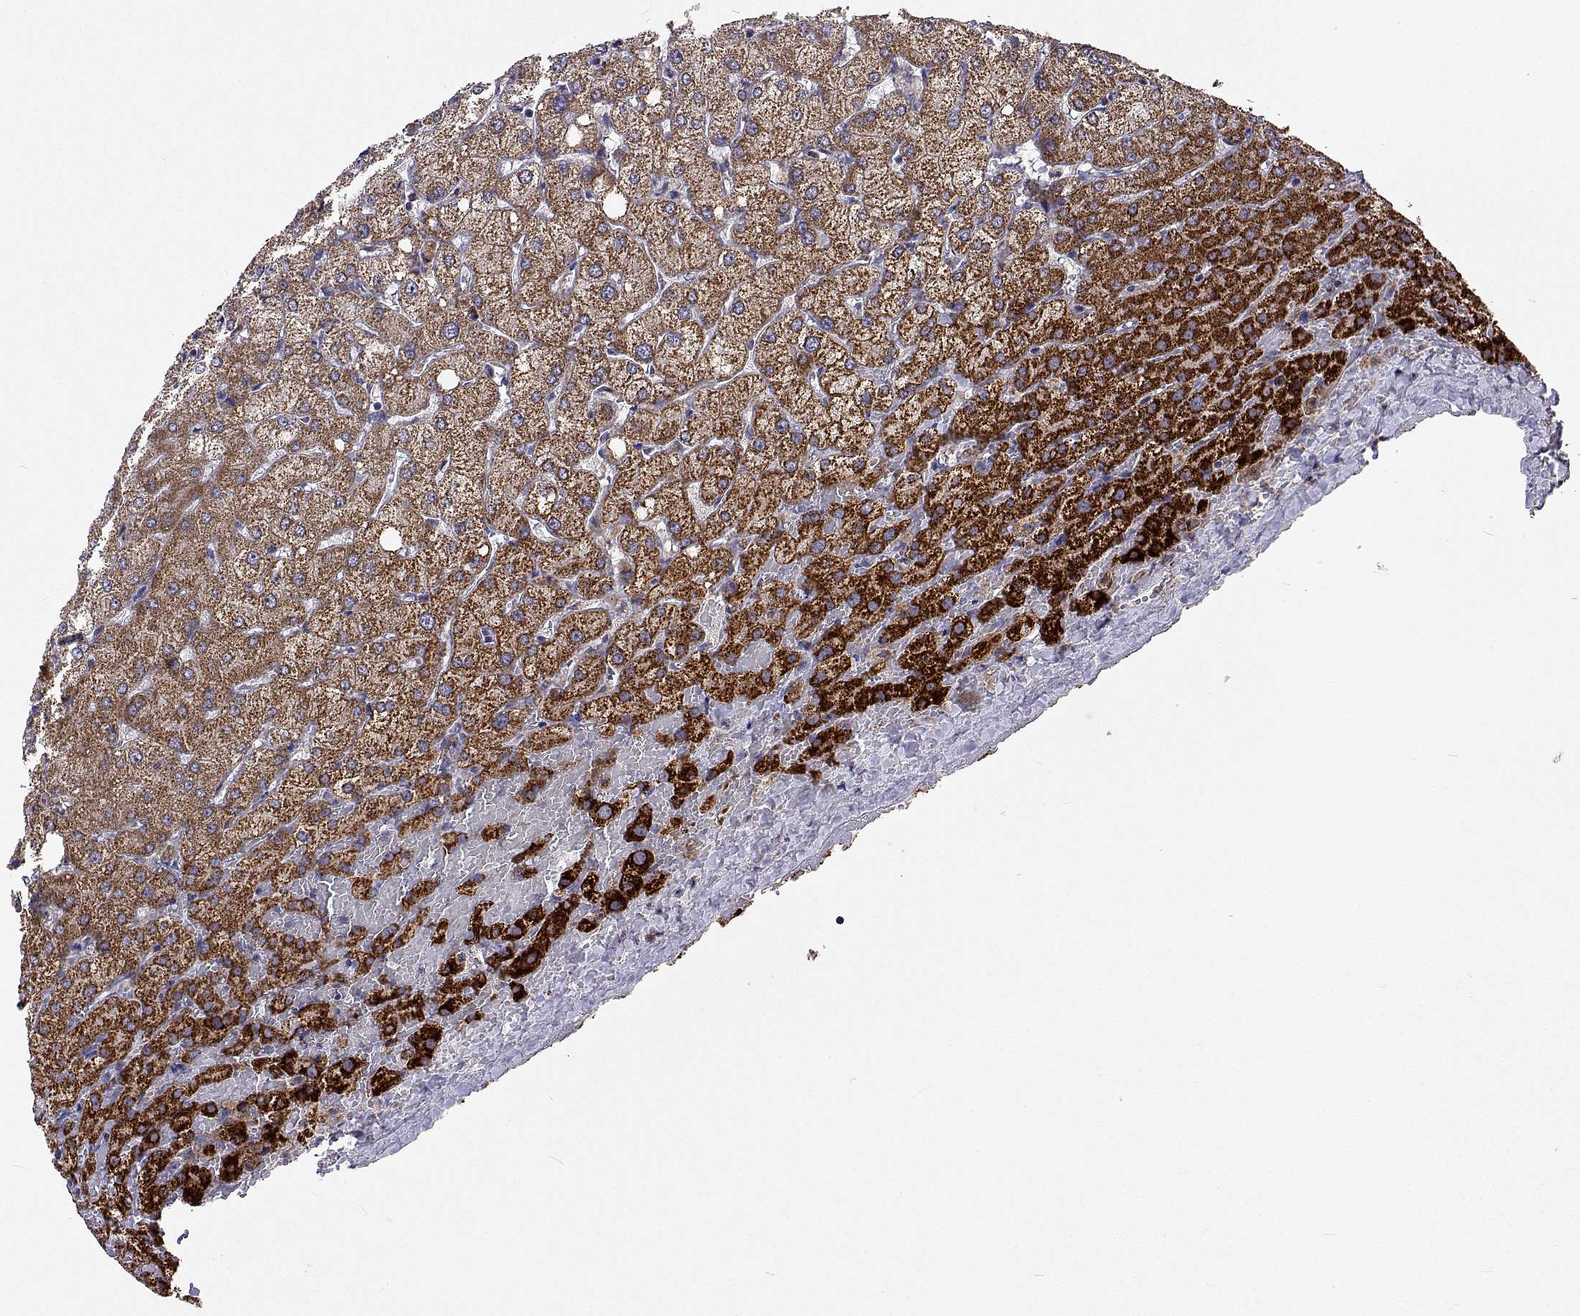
{"staining": {"intensity": "negative", "quantity": "none", "location": "none"}, "tissue": "liver", "cell_type": "Cholangiocytes", "image_type": "normal", "snomed": [{"axis": "morphology", "description": "Normal tissue, NOS"}, {"axis": "topography", "description": "Liver"}], "caption": "An immunohistochemistry (IHC) histopathology image of benign liver is shown. There is no staining in cholangiocytes of liver.", "gene": "DHTKD1", "patient": {"sex": "female", "age": 54}}